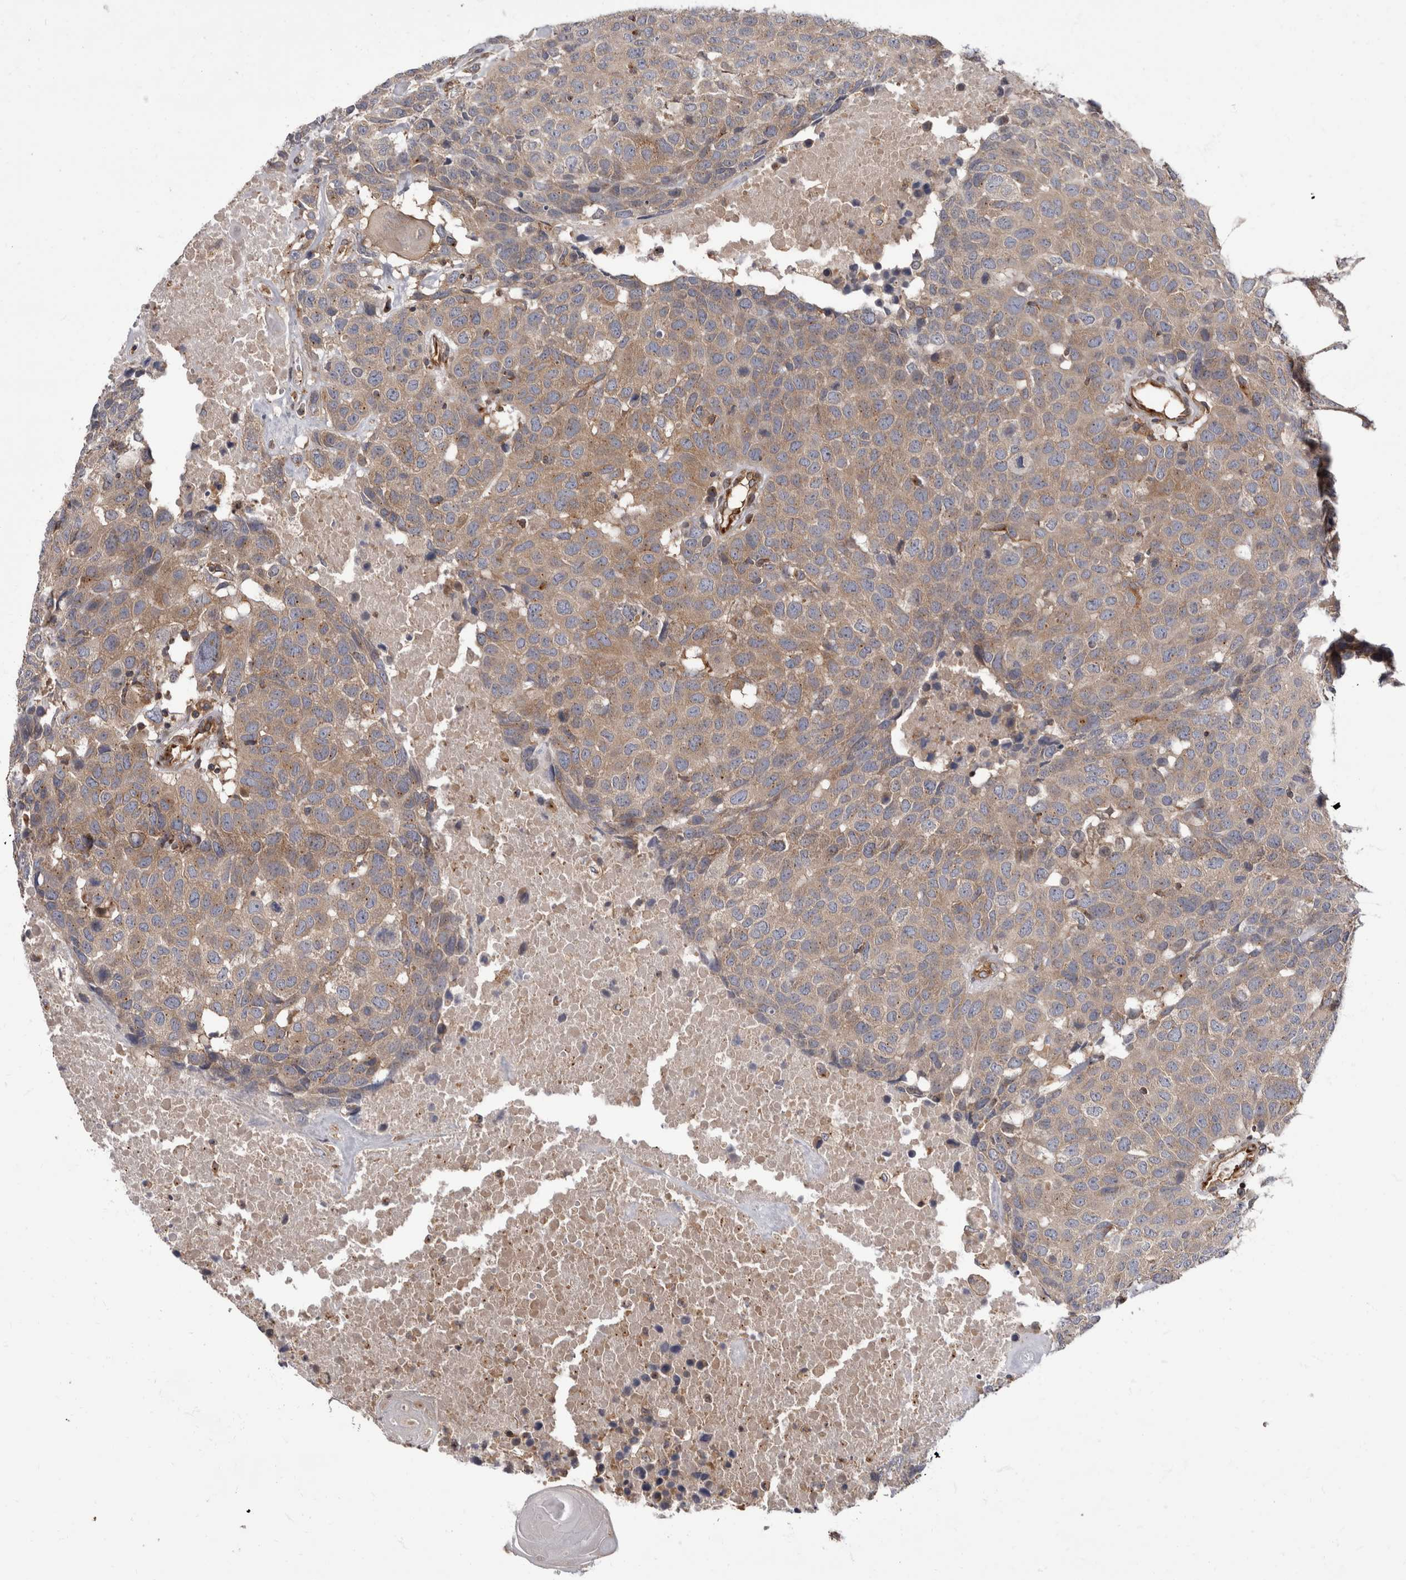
{"staining": {"intensity": "weak", "quantity": "<25%", "location": "cytoplasmic/membranous"}, "tissue": "head and neck cancer", "cell_type": "Tumor cells", "image_type": "cancer", "snomed": [{"axis": "morphology", "description": "Squamous cell carcinoma, NOS"}, {"axis": "topography", "description": "Head-Neck"}], "caption": "Tumor cells are negative for brown protein staining in head and neck cancer (squamous cell carcinoma).", "gene": "HOOK3", "patient": {"sex": "male", "age": 66}}